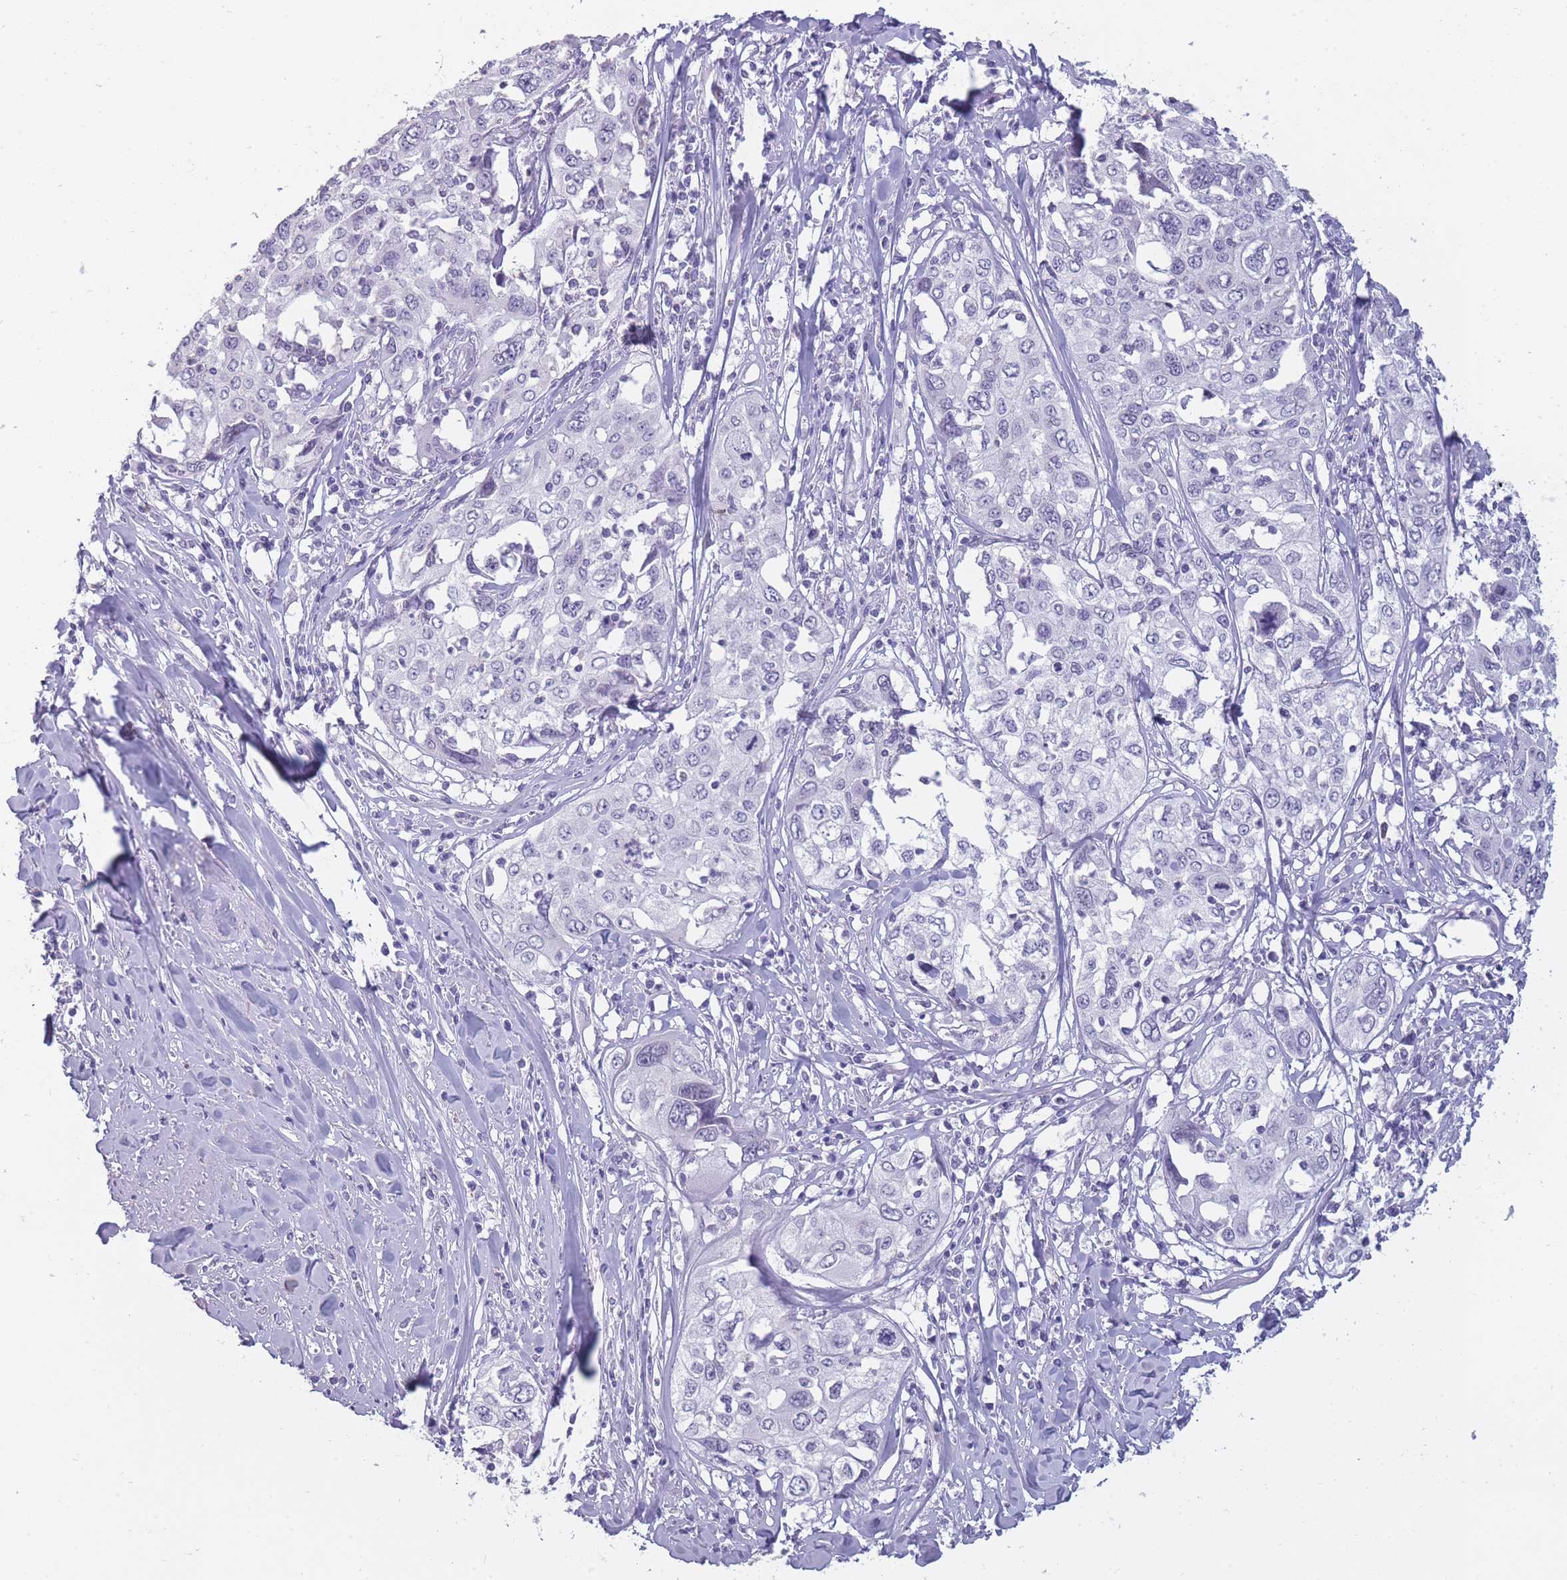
{"staining": {"intensity": "negative", "quantity": "none", "location": "none"}, "tissue": "cervical cancer", "cell_type": "Tumor cells", "image_type": "cancer", "snomed": [{"axis": "morphology", "description": "Squamous cell carcinoma, NOS"}, {"axis": "topography", "description": "Cervix"}], "caption": "Immunohistochemical staining of human cervical cancer (squamous cell carcinoma) reveals no significant expression in tumor cells.", "gene": "DCANP1", "patient": {"sex": "female", "age": 31}}